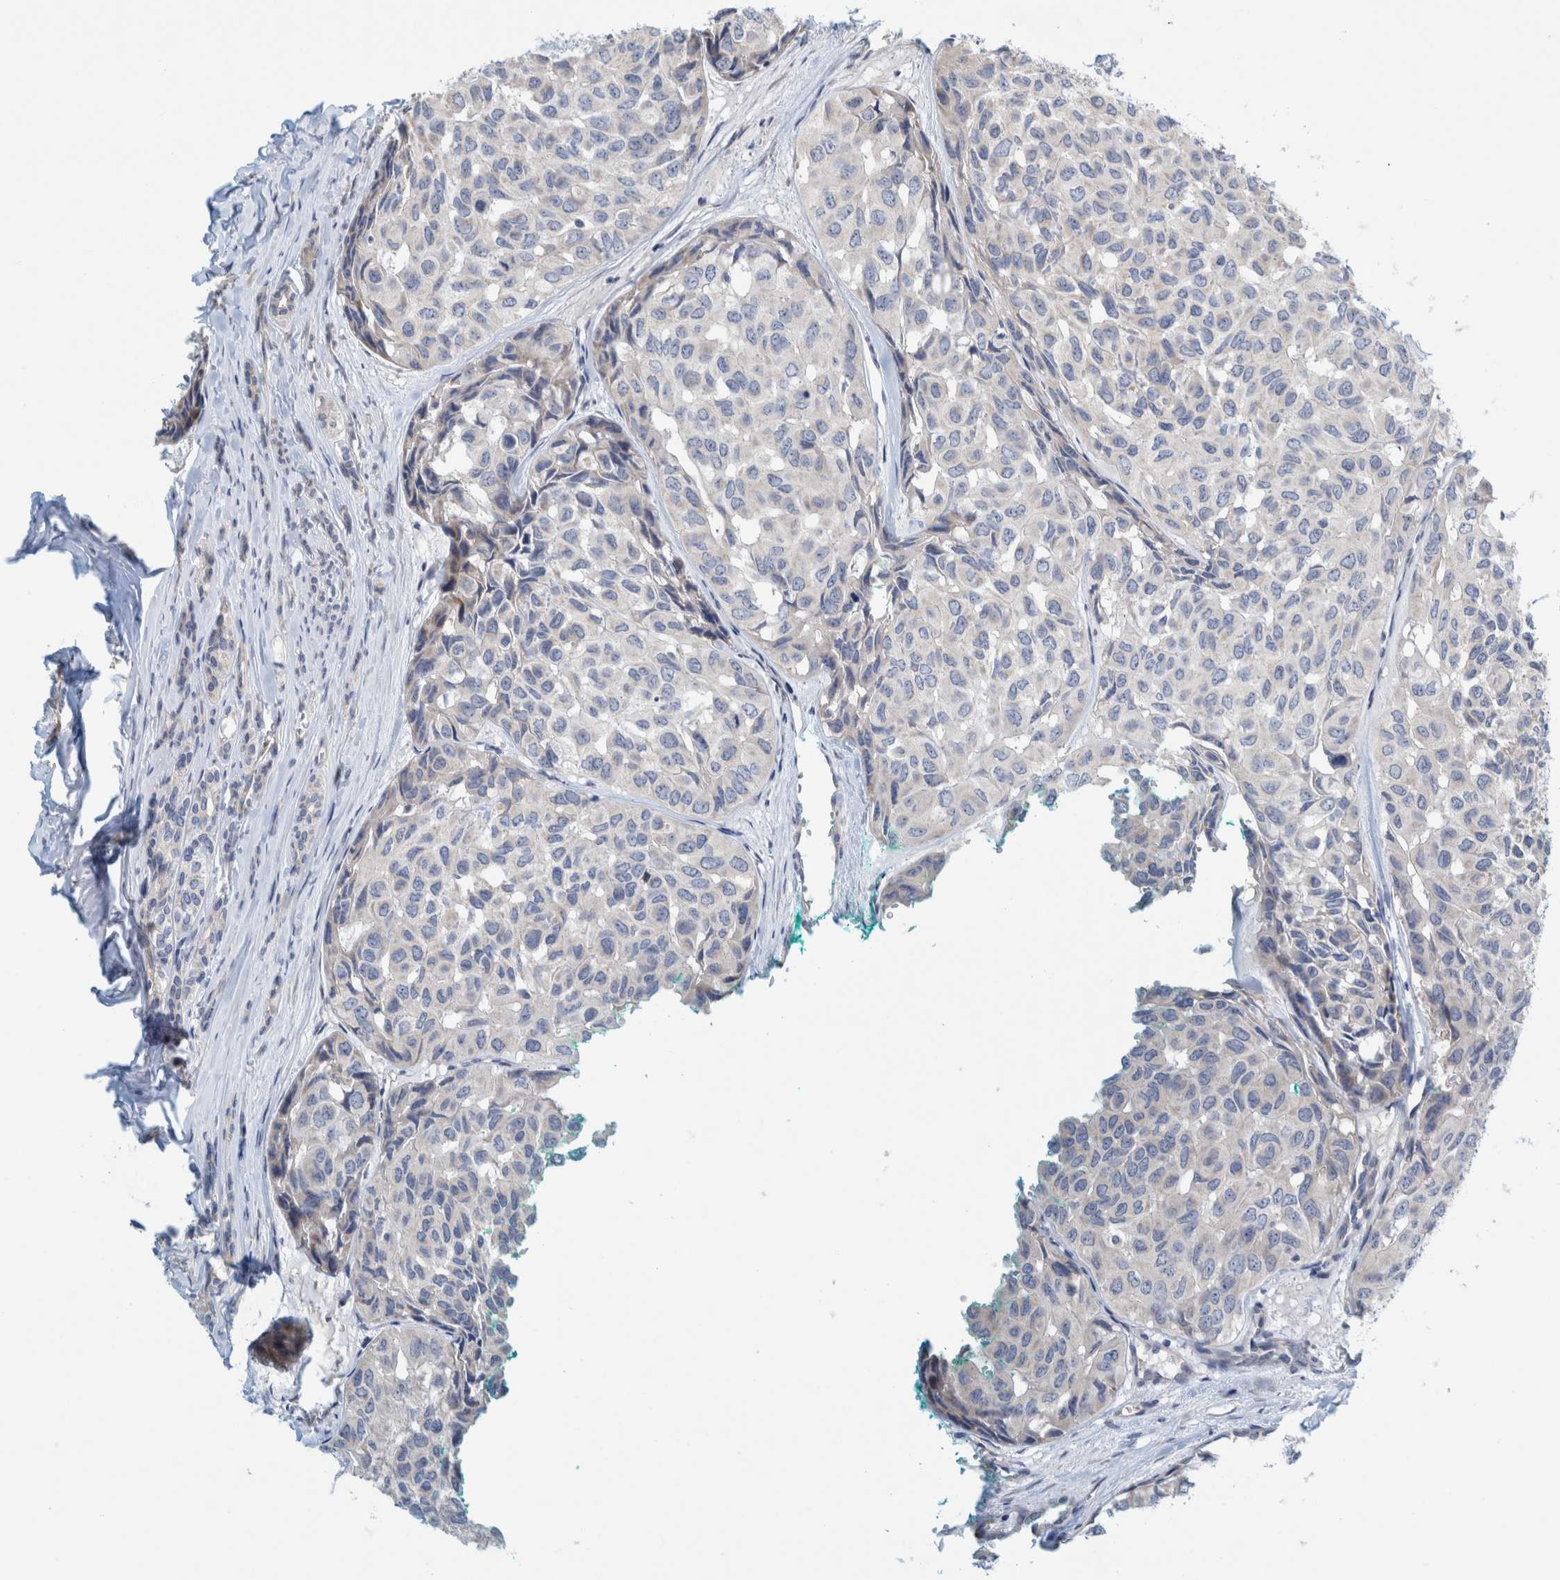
{"staining": {"intensity": "negative", "quantity": "none", "location": "none"}, "tissue": "head and neck cancer", "cell_type": "Tumor cells", "image_type": "cancer", "snomed": [{"axis": "morphology", "description": "Adenocarcinoma, NOS"}, {"axis": "topography", "description": "Salivary gland, NOS"}, {"axis": "topography", "description": "Head-Neck"}], "caption": "Immunohistochemistry (IHC) of human head and neck adenocarcinoma demonstrates no positivity in tumor cells.", "gene": "ZNF324B", "patient": {"sex": "female", "age": 76}}